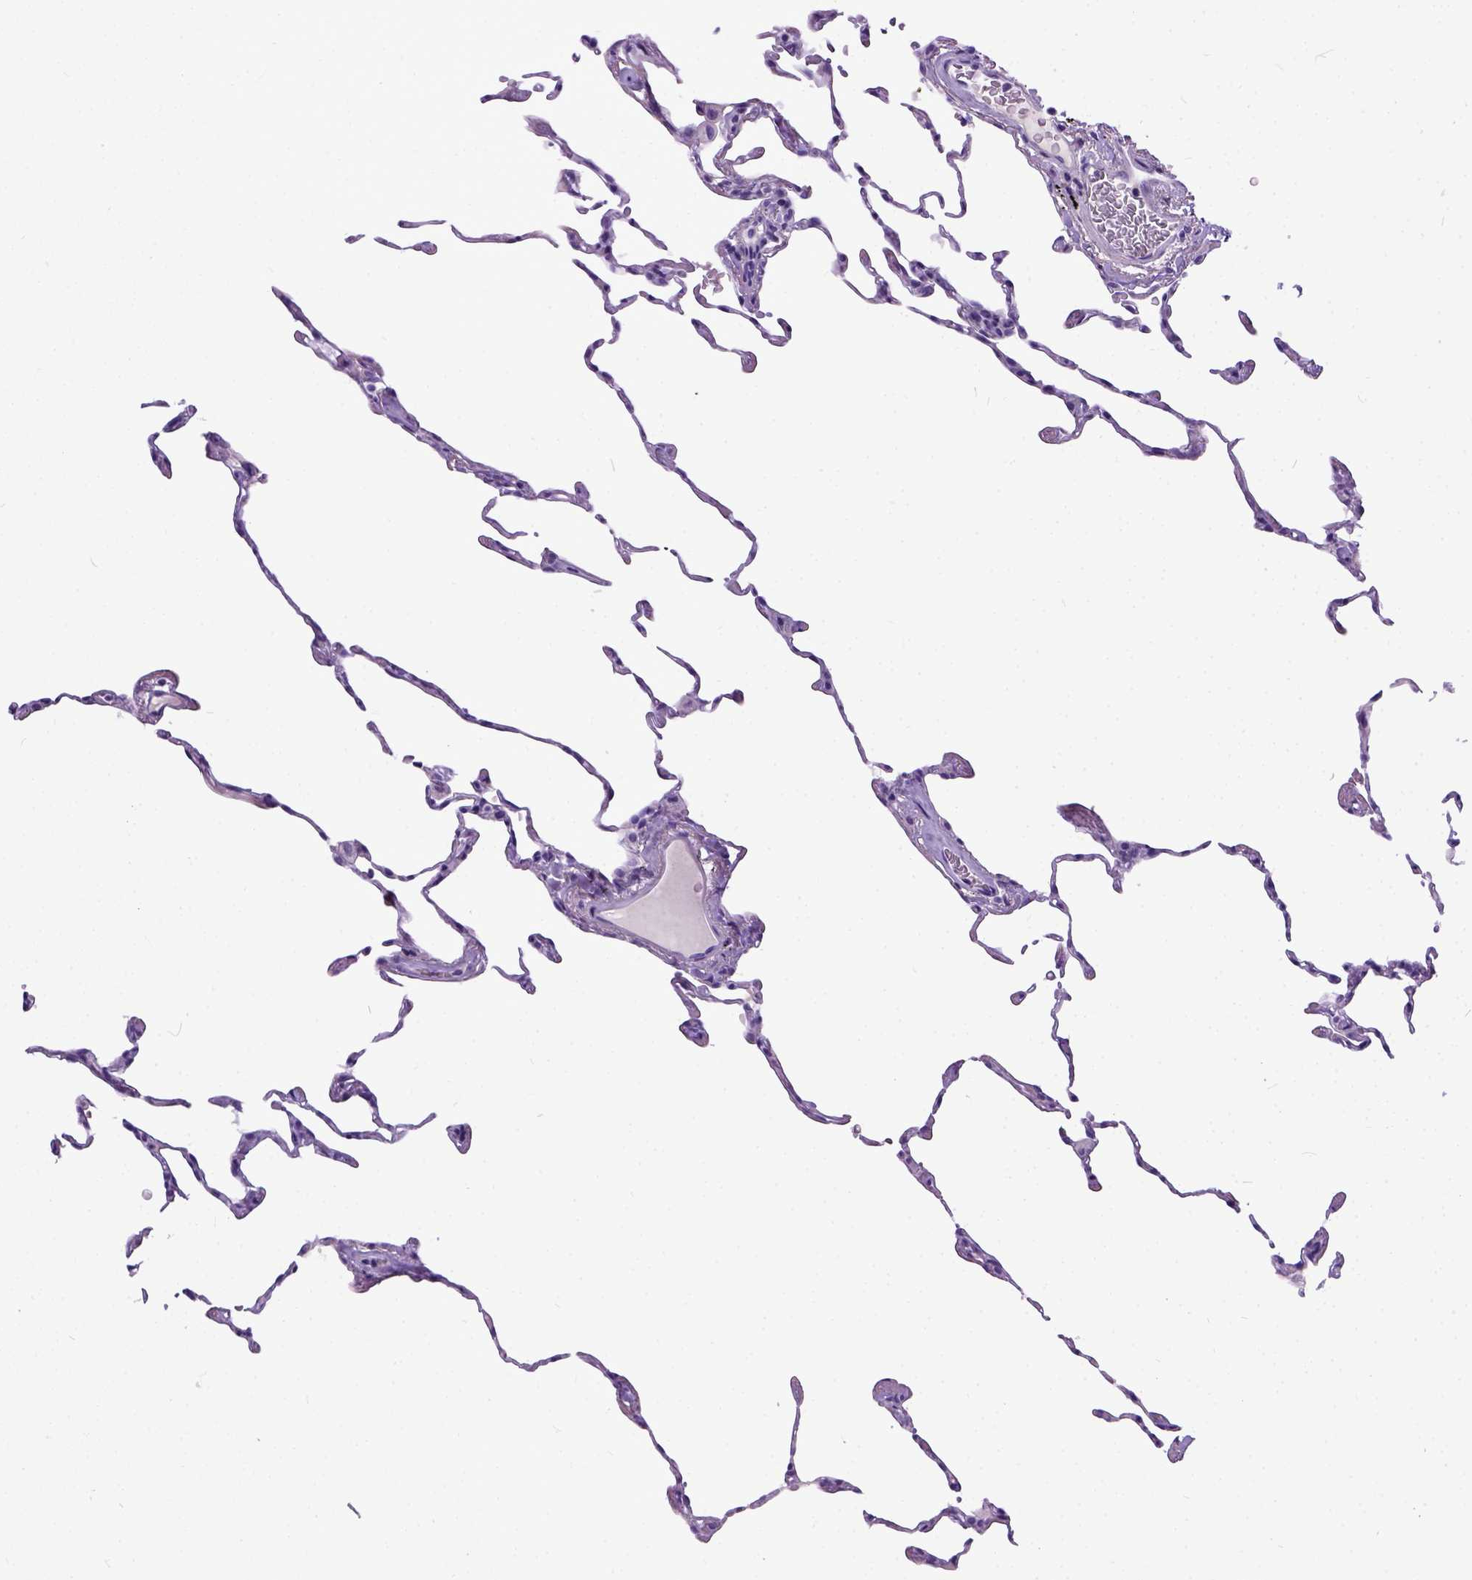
{"staining": {"intensity": "negative", "quantity": "none", "location": "none"}, "tissue": "lung", "cell_type": "Alveolar cells", "image_type": "normal", "snomed": [{"axis": "morphology", "description": "Normal tissue, NOS"}, {"axis": "topography", "description": "Lung"}], "caption": "High magnification brightfield microscopy of unremarkable lung stained with DAB (brown) and counterstained with hematoxylin (blue): alveolar cells show no significant staining.", "gene": "IGF2", "patient": {"sex": "female", "age": 57}}